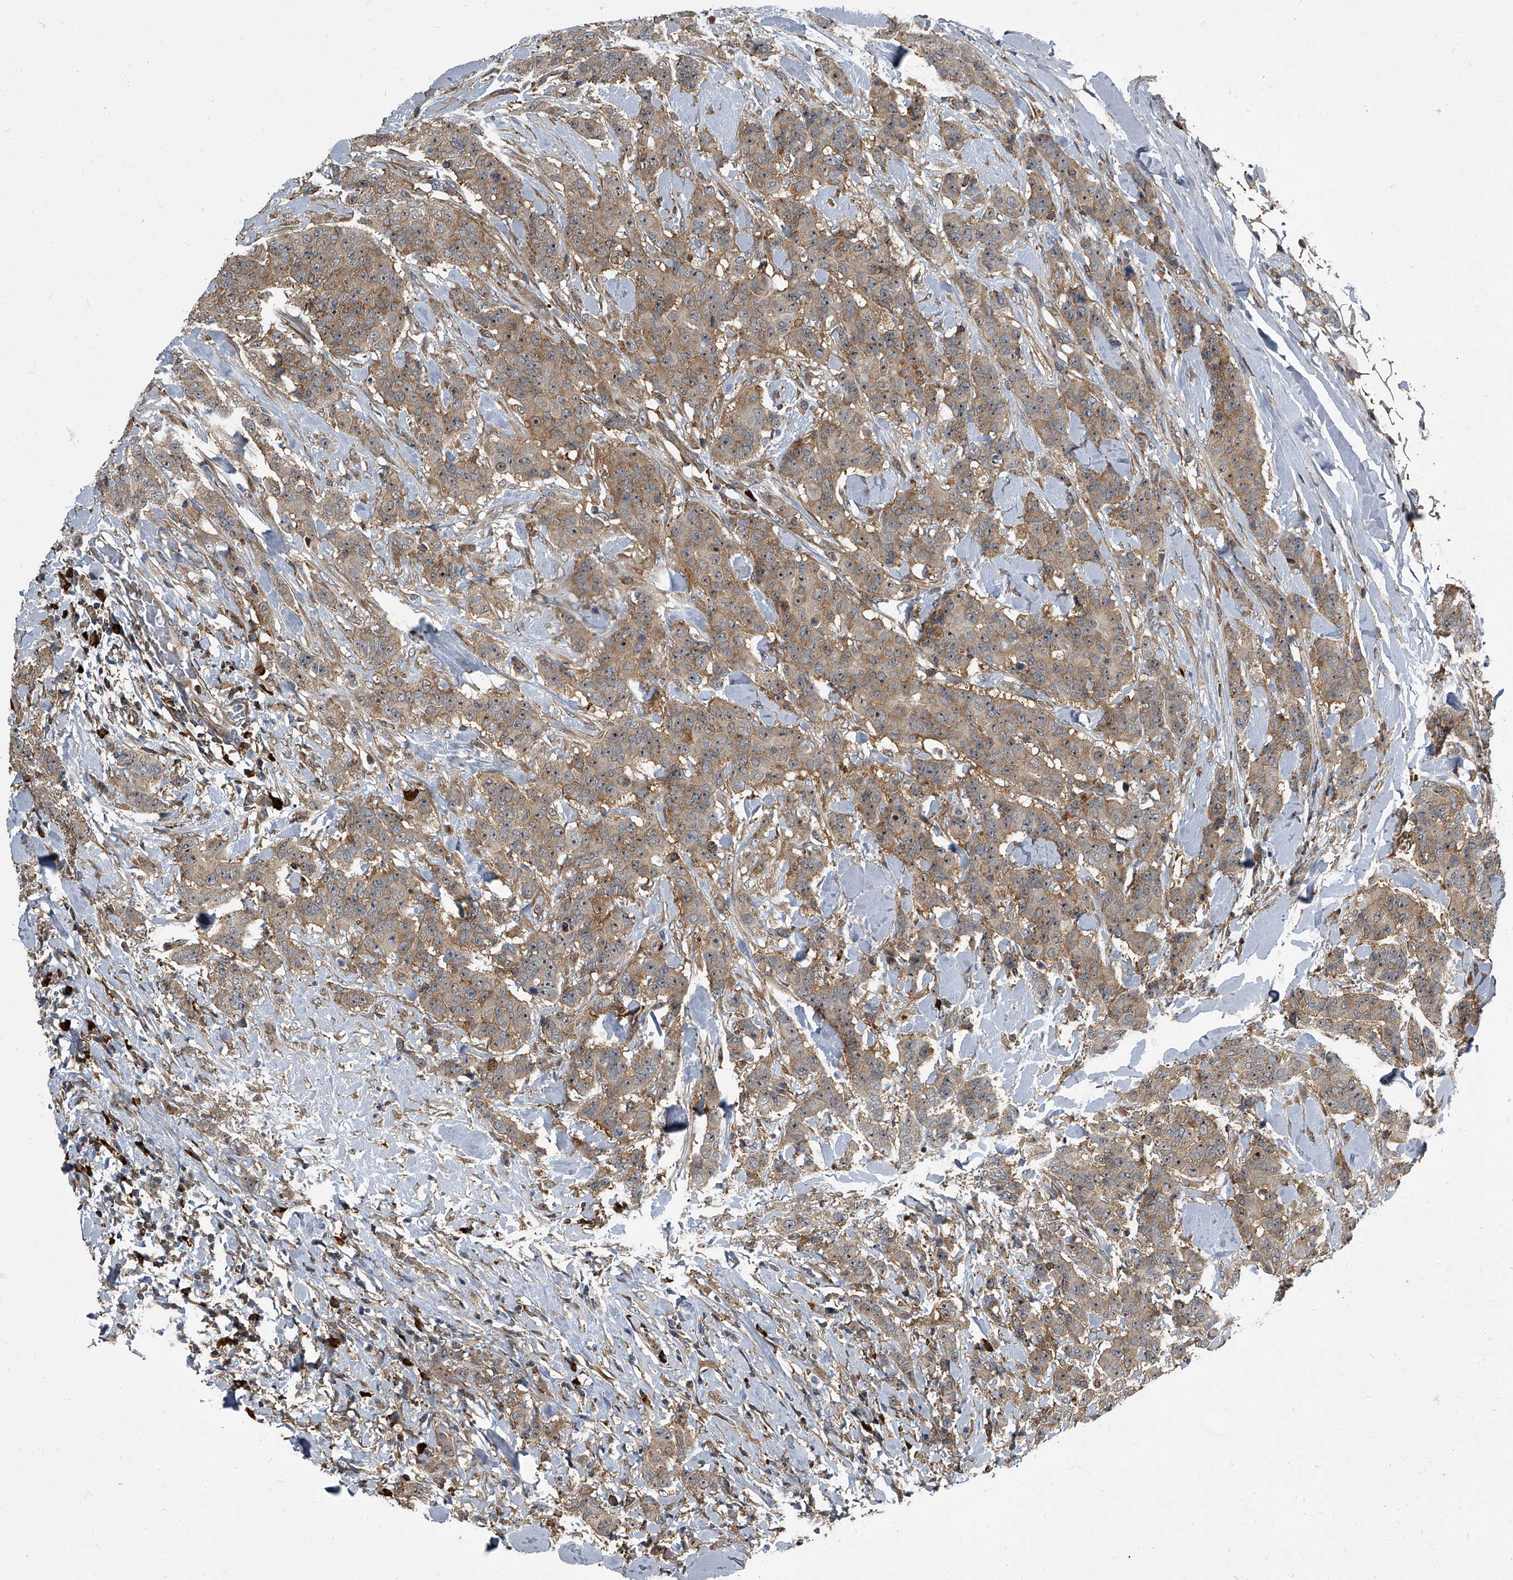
{"staining": {"intensity": "weak", "quantity": ">75%", "location": "cytoplasmic/membranous"}, "tissue": "breast cancer", "cell_type": "Tumor cells", "image_type": "cancer", "snomed": [{"axis": "morphology", "description": "Duct carcinoma"}, {"axis": "topography", "description": "Breast"}], "caption": "Human invasive ductal carcinoma (breast) stained with a brown dye reveals weak cytoplasmic/membranous positive staining in approximately >75% of tumor cells.", "gene": "CDV3", "patient": {"sex": "female", "age": 40}}